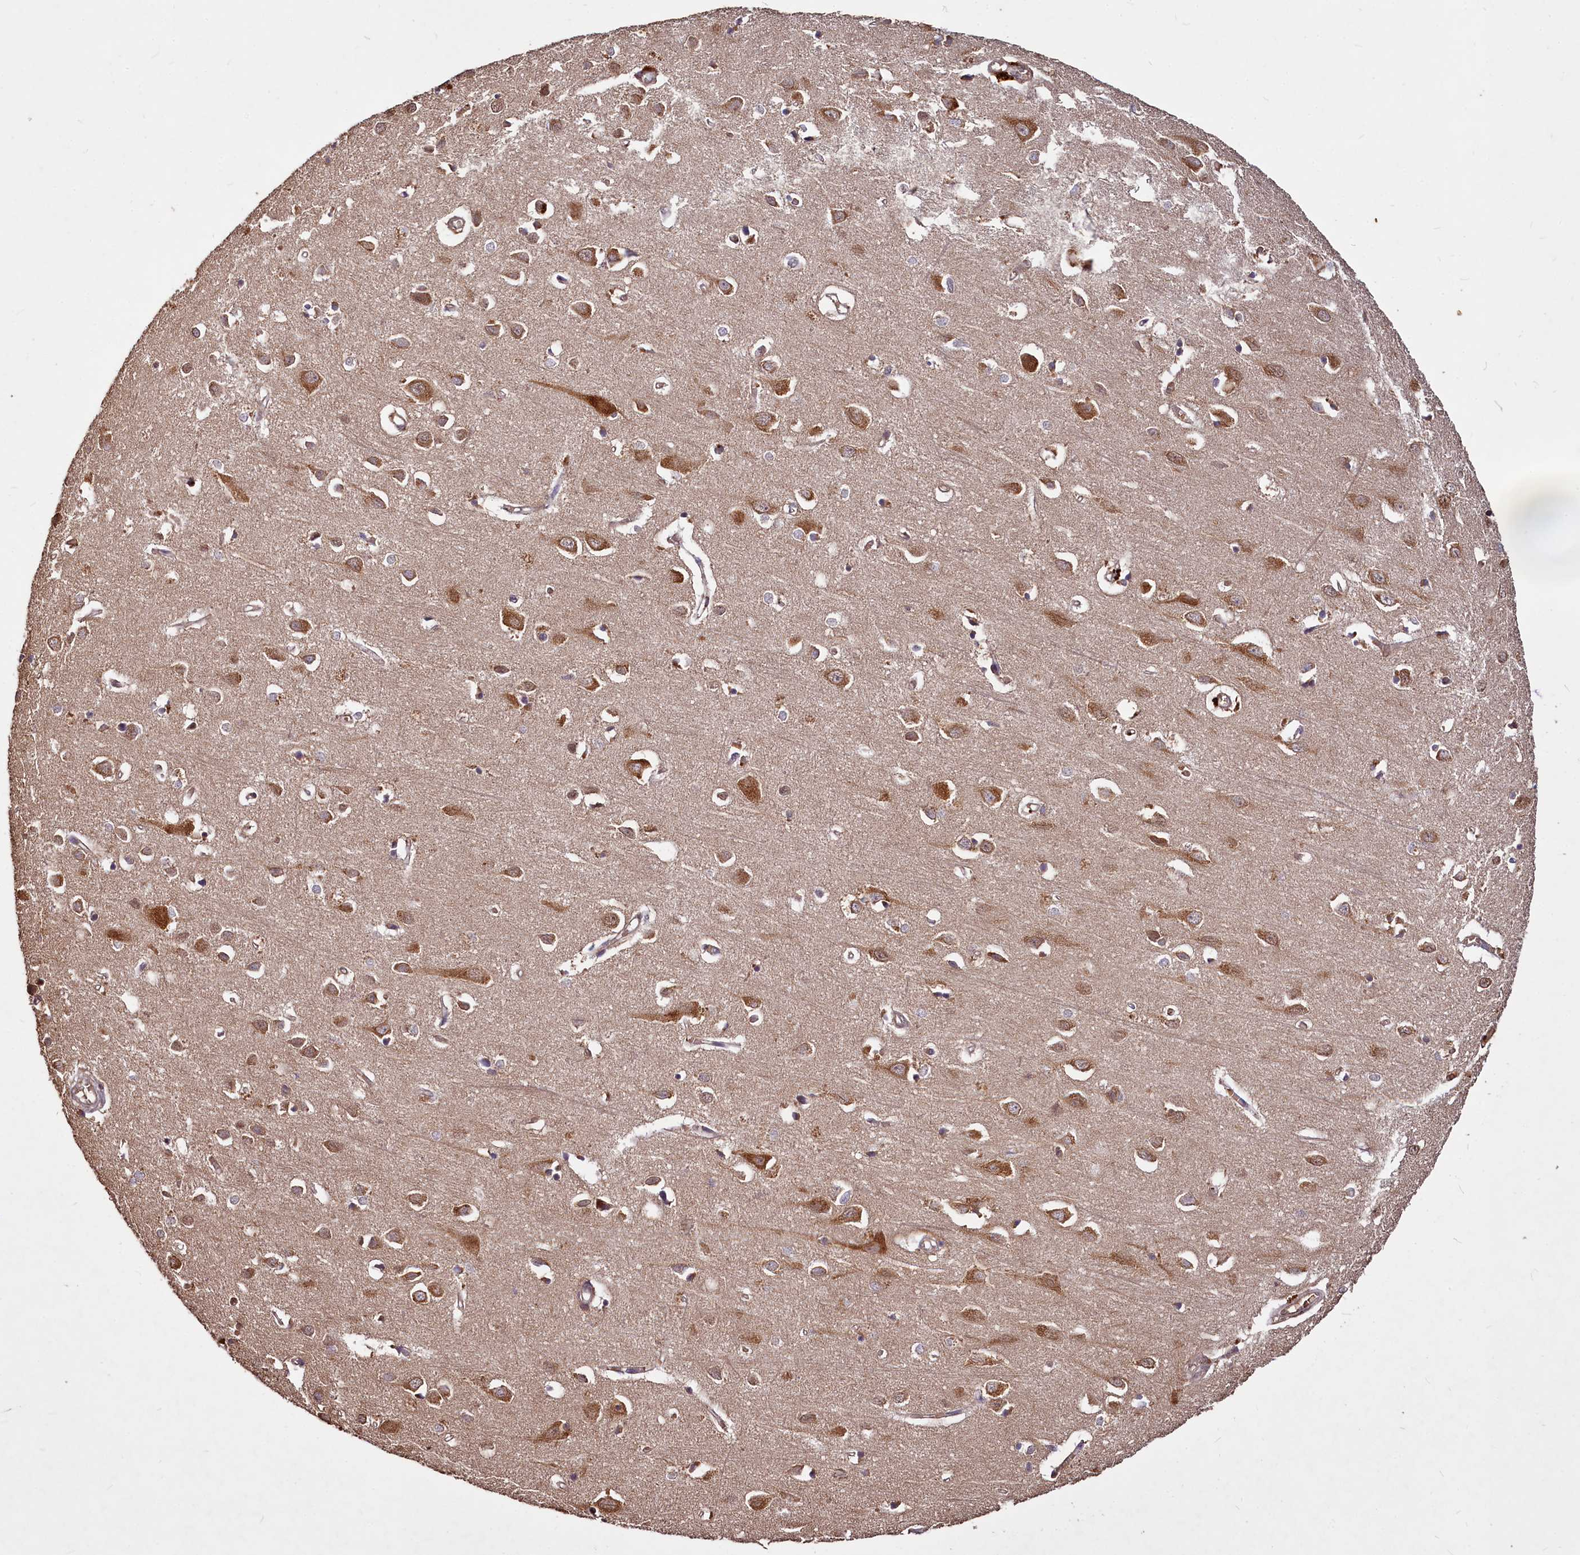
{"staining": {"intensity": "moderate", "quantity": ">75%", "location": "cytoplasmic/membranous"}, "tissue": "cerebral cortex", "cell_type": "Endothelial cells", "image_type": "normal", "snomed": [{"axis": "morphology", "description": "Normal tissue, NOS"}, {"axis": "topography", "description": "Cerebral cortex"}], "caption": "Protein staining displays moderate cytoplasmic/membranous staining in approximately >75% of endothelial cells in unremarkable cerebral cortex.", "gene": "VPS51", "patient": {"sex": "female", "age": 64}}